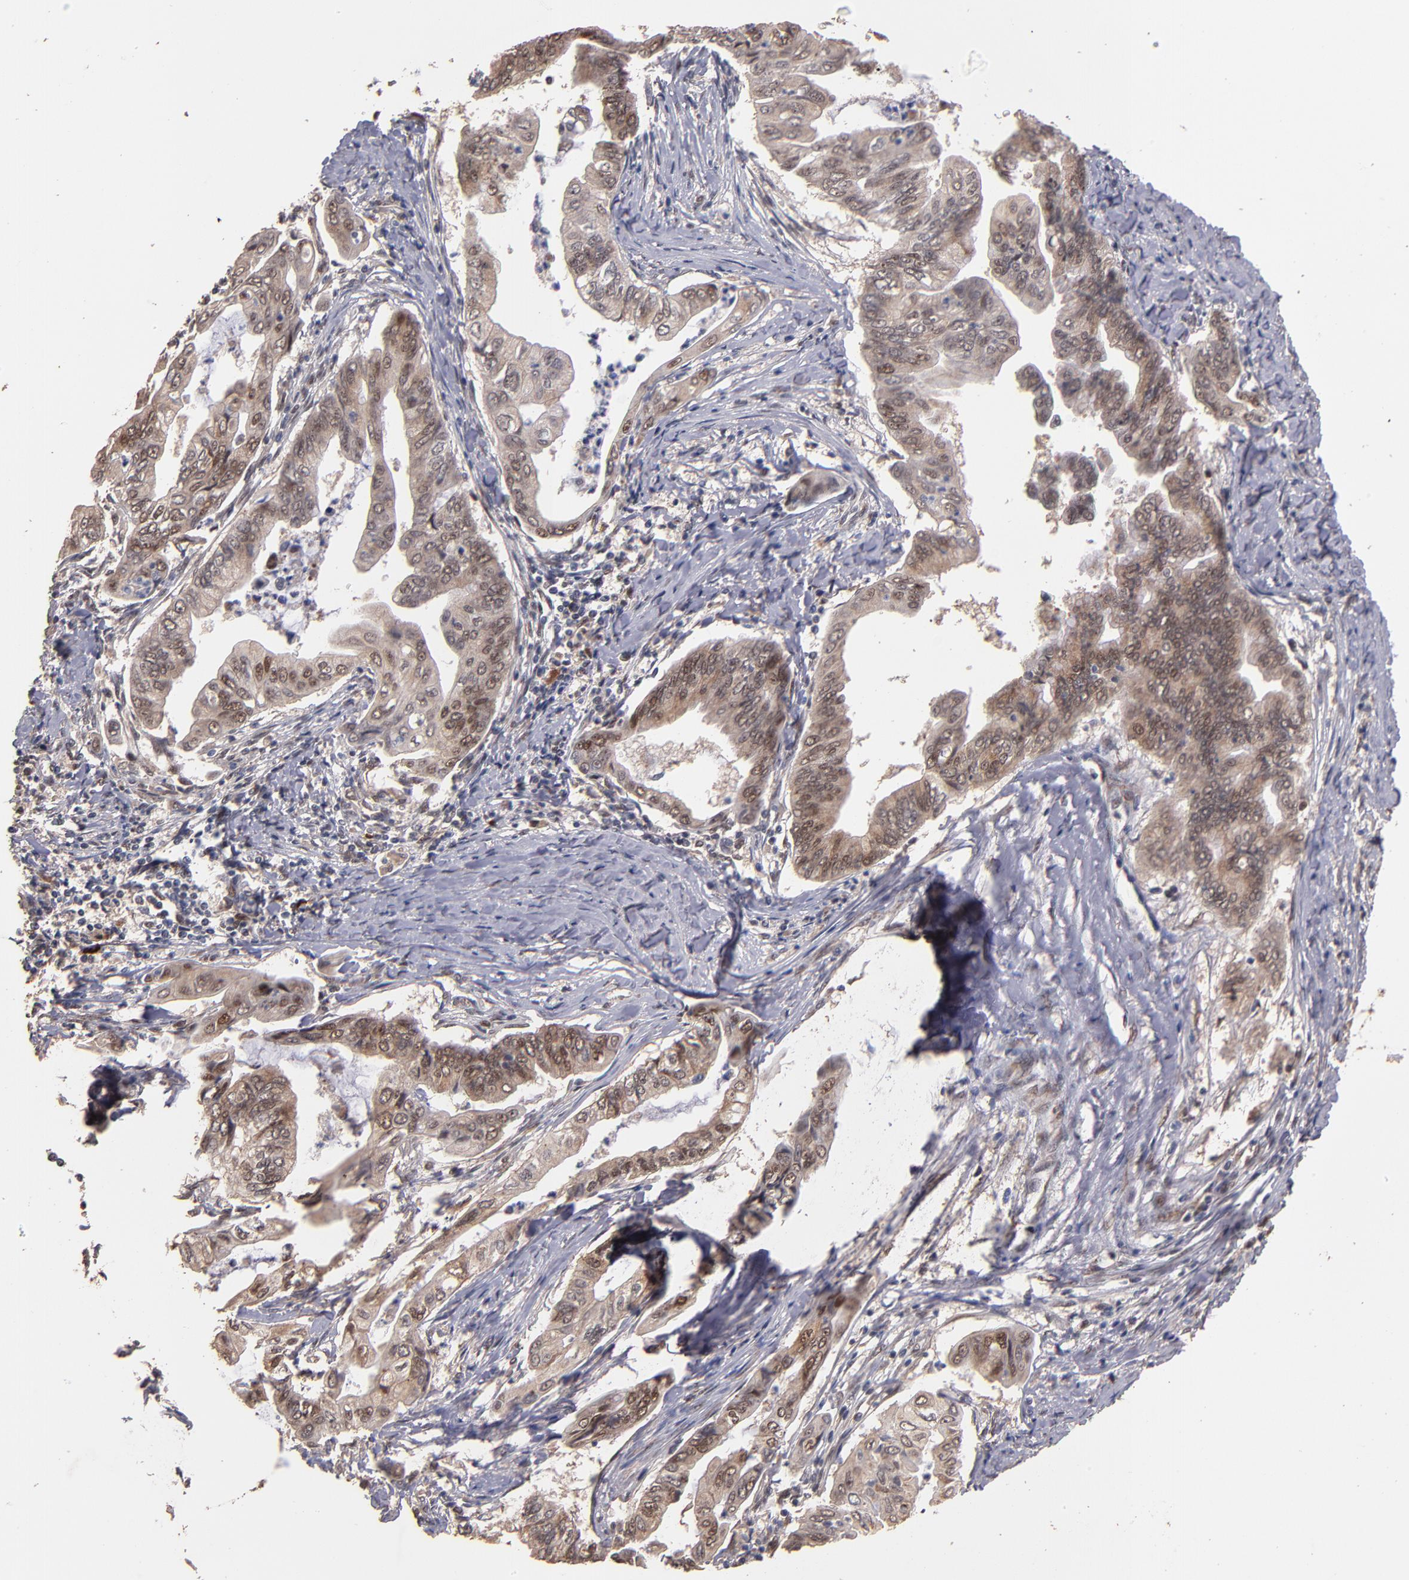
{"staining": {"intensity": "moderate", "quantity": "25%-75%", "location": "cytoplasmic/membranous,nuclear"}, "tissue": "stomach cancer", "cell_type": "Tumor cells", "image_type": "cancer", "snomed": [{"axis": "morphology", "description": "Adenocarcinoma, NOS"}, {"axis": "topography", "description": "Stomach, upper"}], "caption": "A brown stain highlights moderate cytoplasmic/membranous and nuclear expression of a protein in human stomach cancer tumor cells. (Brightfield microscopy of DAB IHC at high magnification).", "gene": "EAPP", "patient": {"sex": "male", "age": 80}}